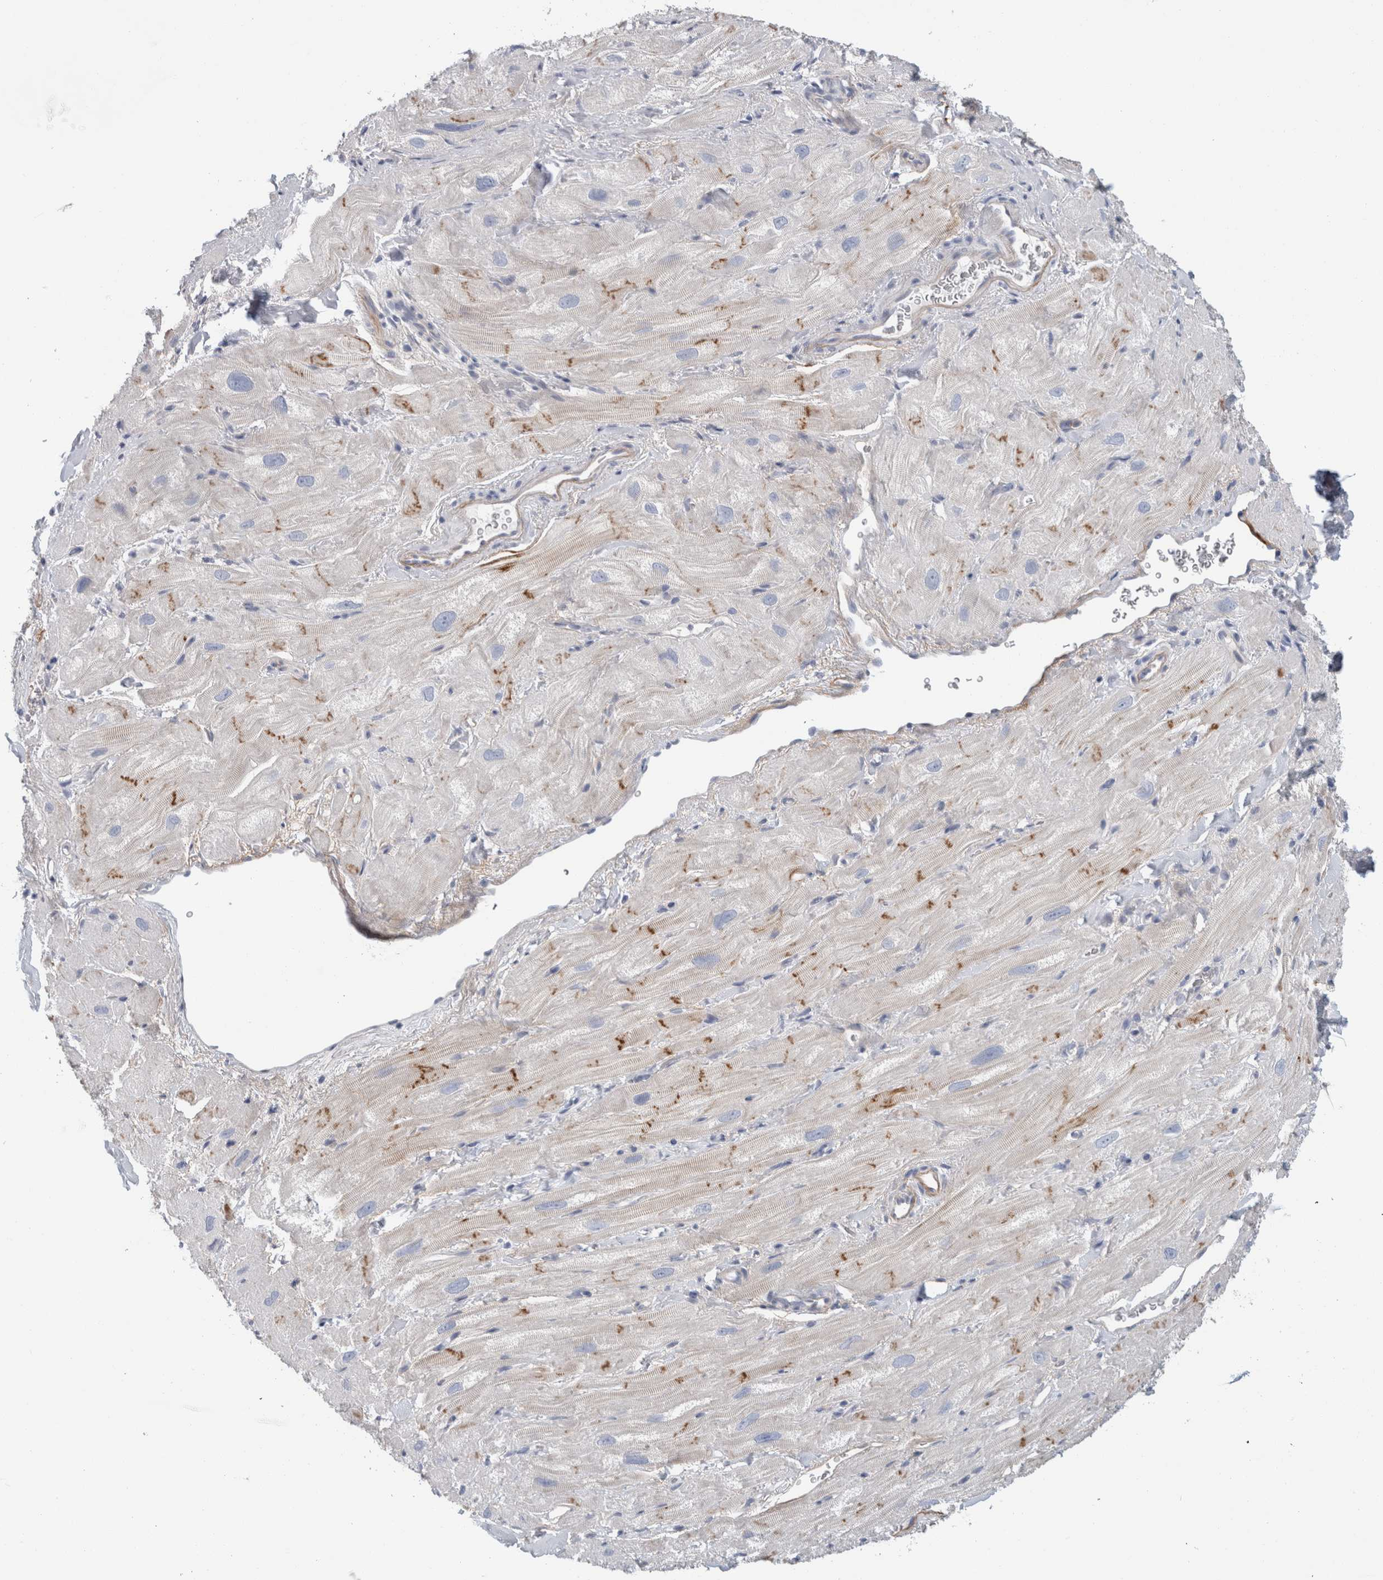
{"staining": {"intensity": "moderate", "quantity": "<25%", "location": "cytoplasmic/membranous"}, "tissue": "heart muscle", "cell_type": "Cardiomyocytes", "image_type": "normal", "snomed": [{"axis": "morphology", "description": "Normal tissue, NOS"}, {"axis": "topography", "description": "Heart"}], "caption": "Immunohistochemical staining of benign heart muscle displays moderate cytoplasmic/membranous protein positivity in approximately <25% of cardiomyocytes.", "gene": "CD55", "patient": {"sex": "male", "age": 49}}